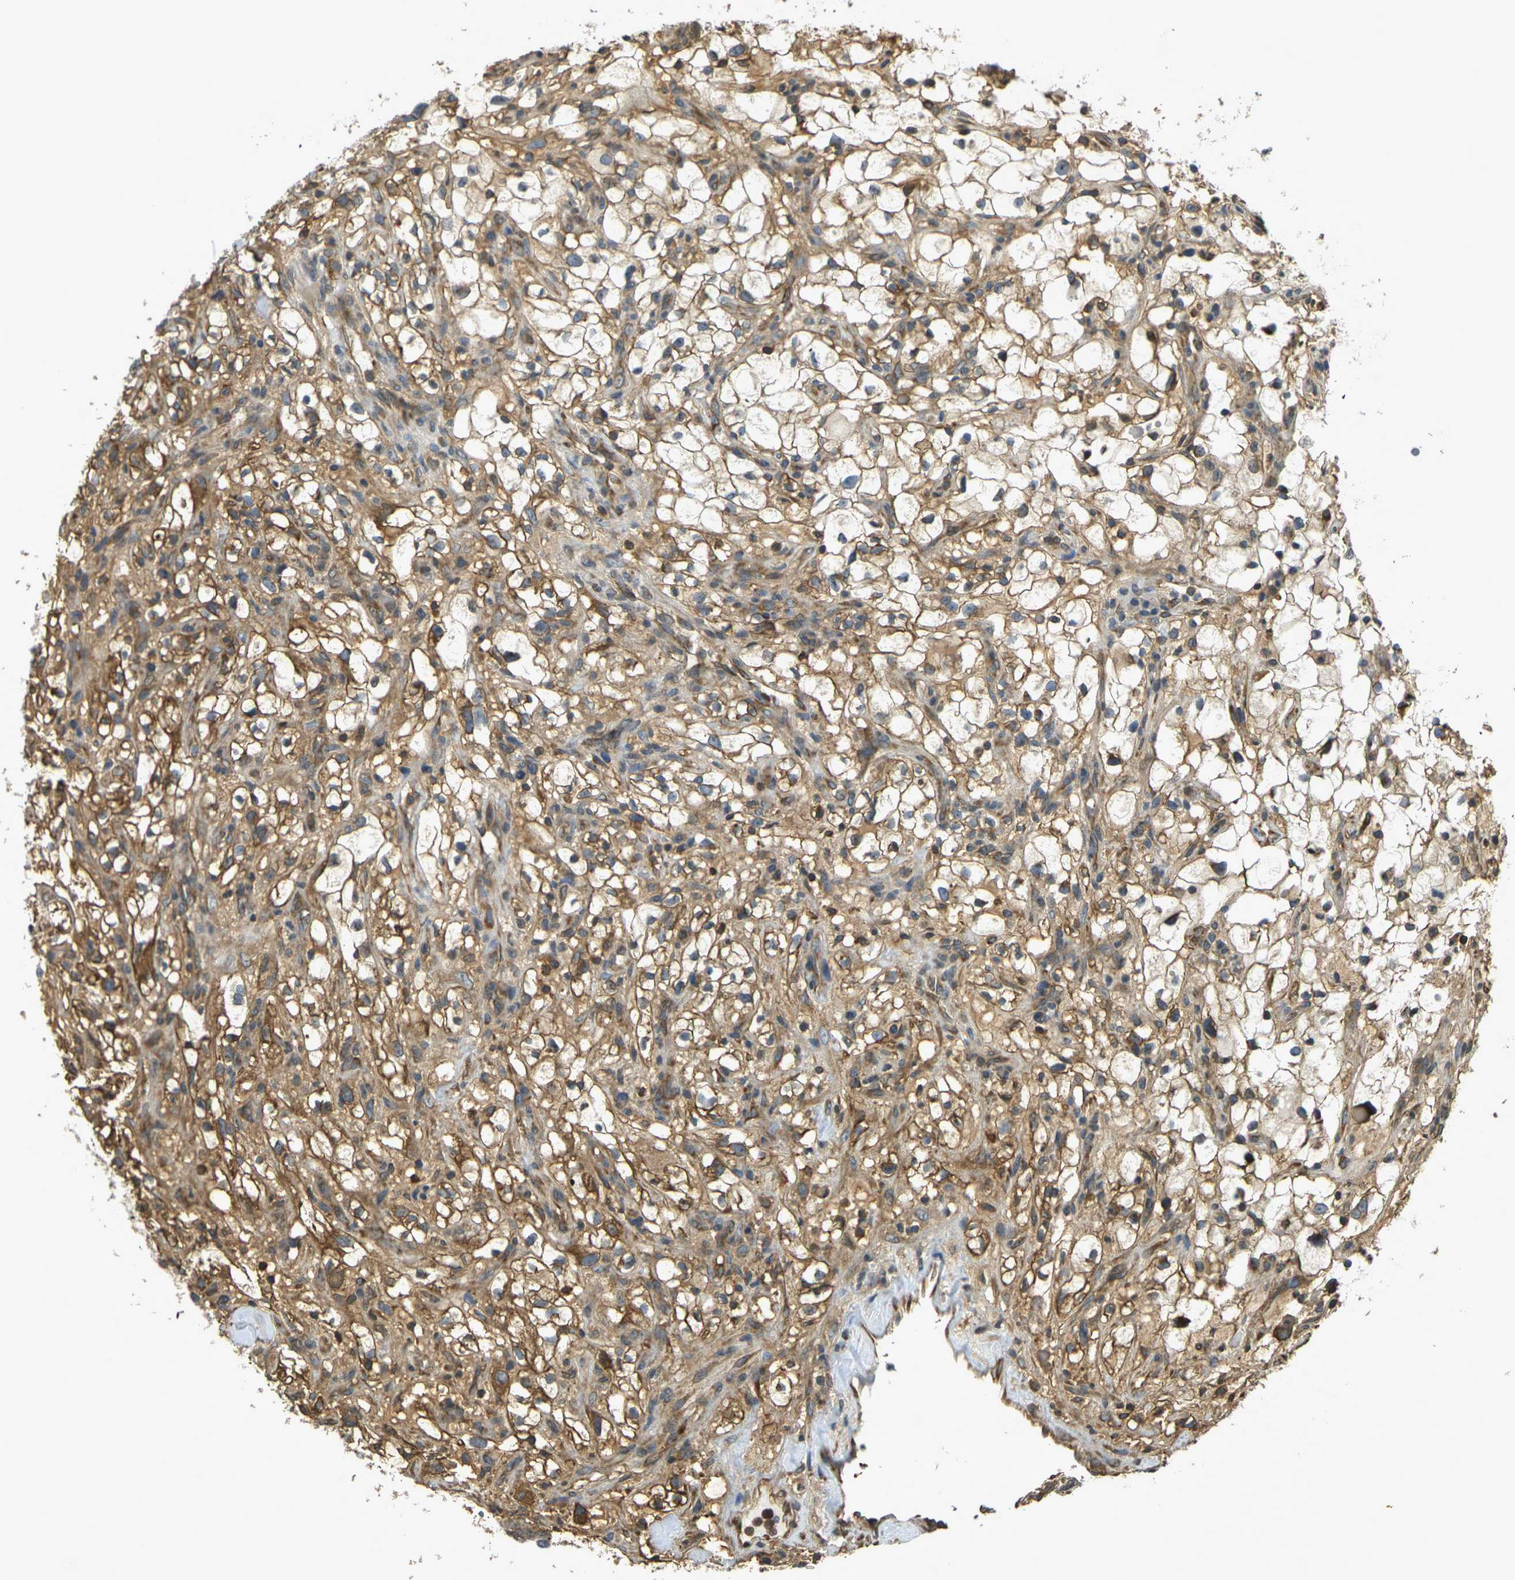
{"staining": {"intensity": "moderate", "quantity": ">75%", "location": "cytoplasmic/membranous"}, "tissue": "renal cancer", "cell_type": "Tumor cells", "image_type": "cancer", "snomed": [{"axis": "morphology", "description": "Adenocarcinoma, NOS"}, {"axis": "topography", "description": "Kidney"}], "caption": "Approximately >75% of tumor cells in adenocarcinoma (renal) show moderate cytoplasmic/membranous protein staining as visualized by brown immunohistochemical staining.", "gene": "CAST", "patient": {"sex": "female", "age": 60}}